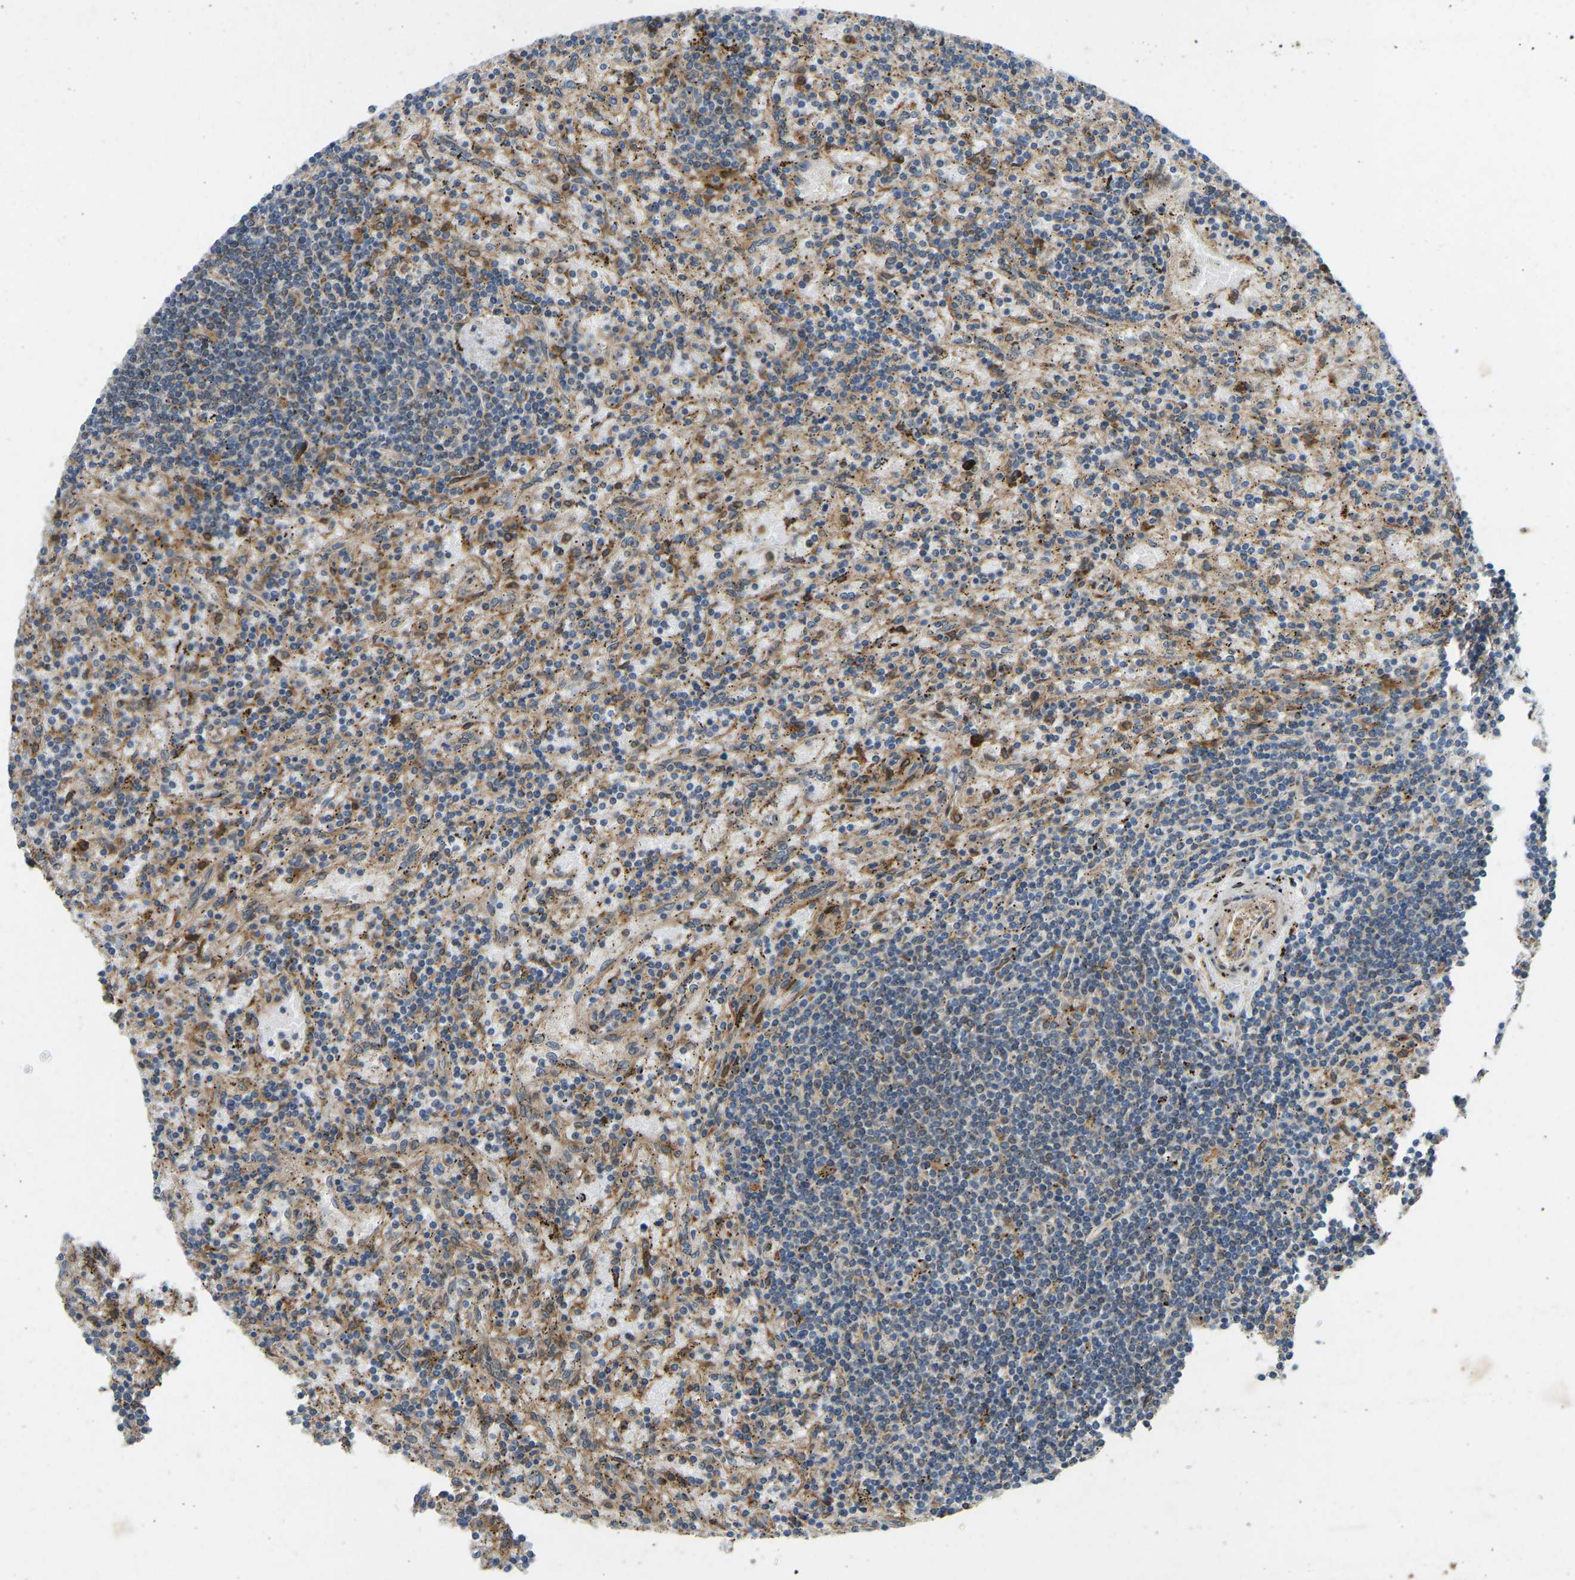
{"staining": {"intensity": "moderate", "quantity": "25%-75%", "location": "cytoplasmic/membranous"}, "tissue": "lymphoma", "cell_type": "Tumor cells", "image_type": "cancer", "snomed": [{"axis": "morphology", "description": "Malignant lymphoma, non-Hodgkin's type, Low grade"}, {"axis": "topography", "description": "Spleen"}], "caption": "Immunohistochemistry (IHC) image of human malignant lymphoma, non-Hodgkin's type (low-grade) stained for a protein (brown), which demonstrates medium levels of moderate cytoplasmic/membranous positivity in approximately 25%-75% of tumor cells.", "gene": "OS9", "patient": {"sex": "male", "age": 76}}